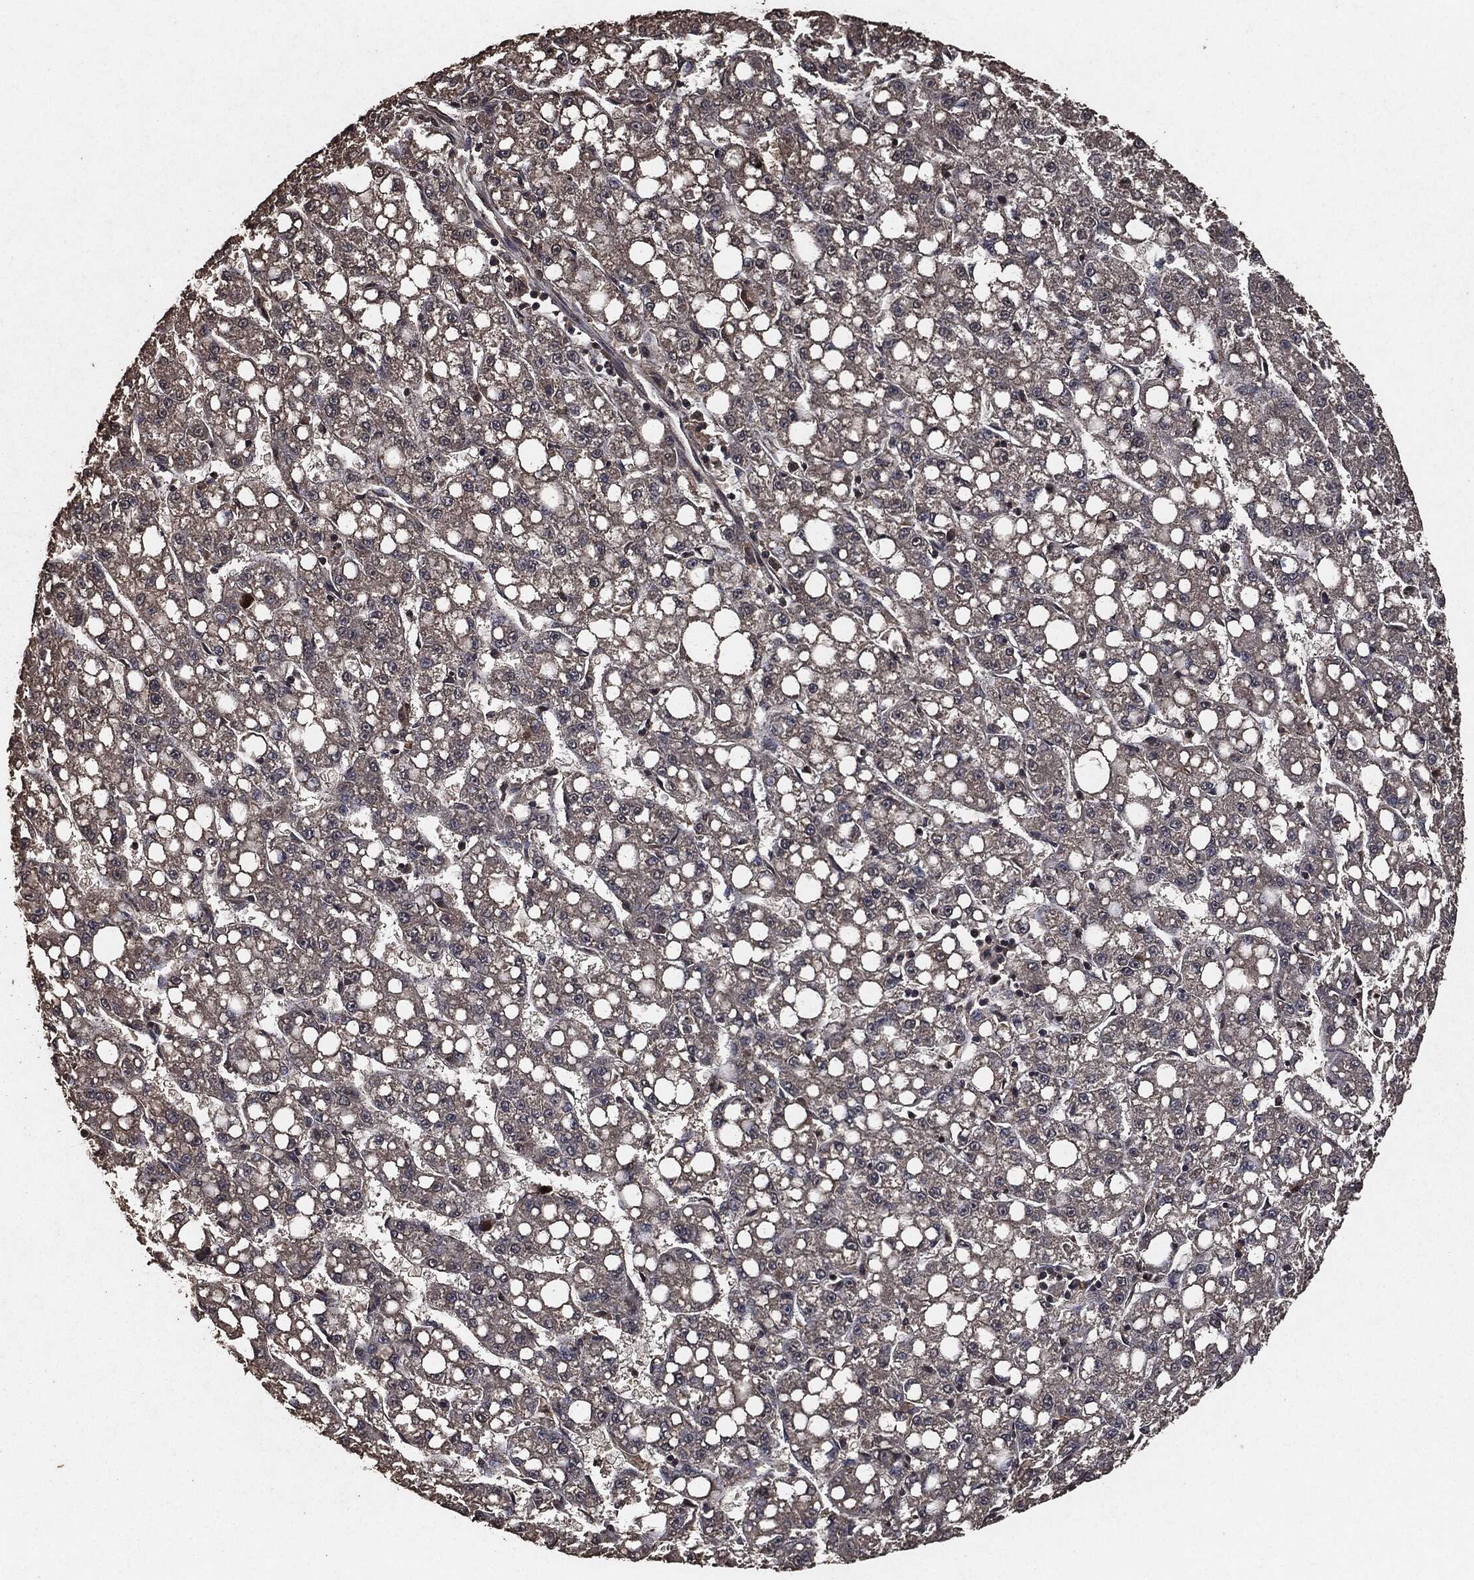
{"staining": {"intensity": "weak", "quantity": "<25%", "location": "cytoplasmic/membranous"}, "tissue": "liver cancer", "cell_type": "Tumor cells", "image_type": "cancer", "snomed": [{"axis": "morphology", "description": "Carcinoma, Hepatocellular, NOS"}, {"axis": "topography", "description": "Liver"}], "caption": "Image shows no significant protein expression in tumor cells of liver cancer (hepatocellular carcinoma).", "gene": "AKT1S1", "patient": {"sex": "female", "age": 65}}